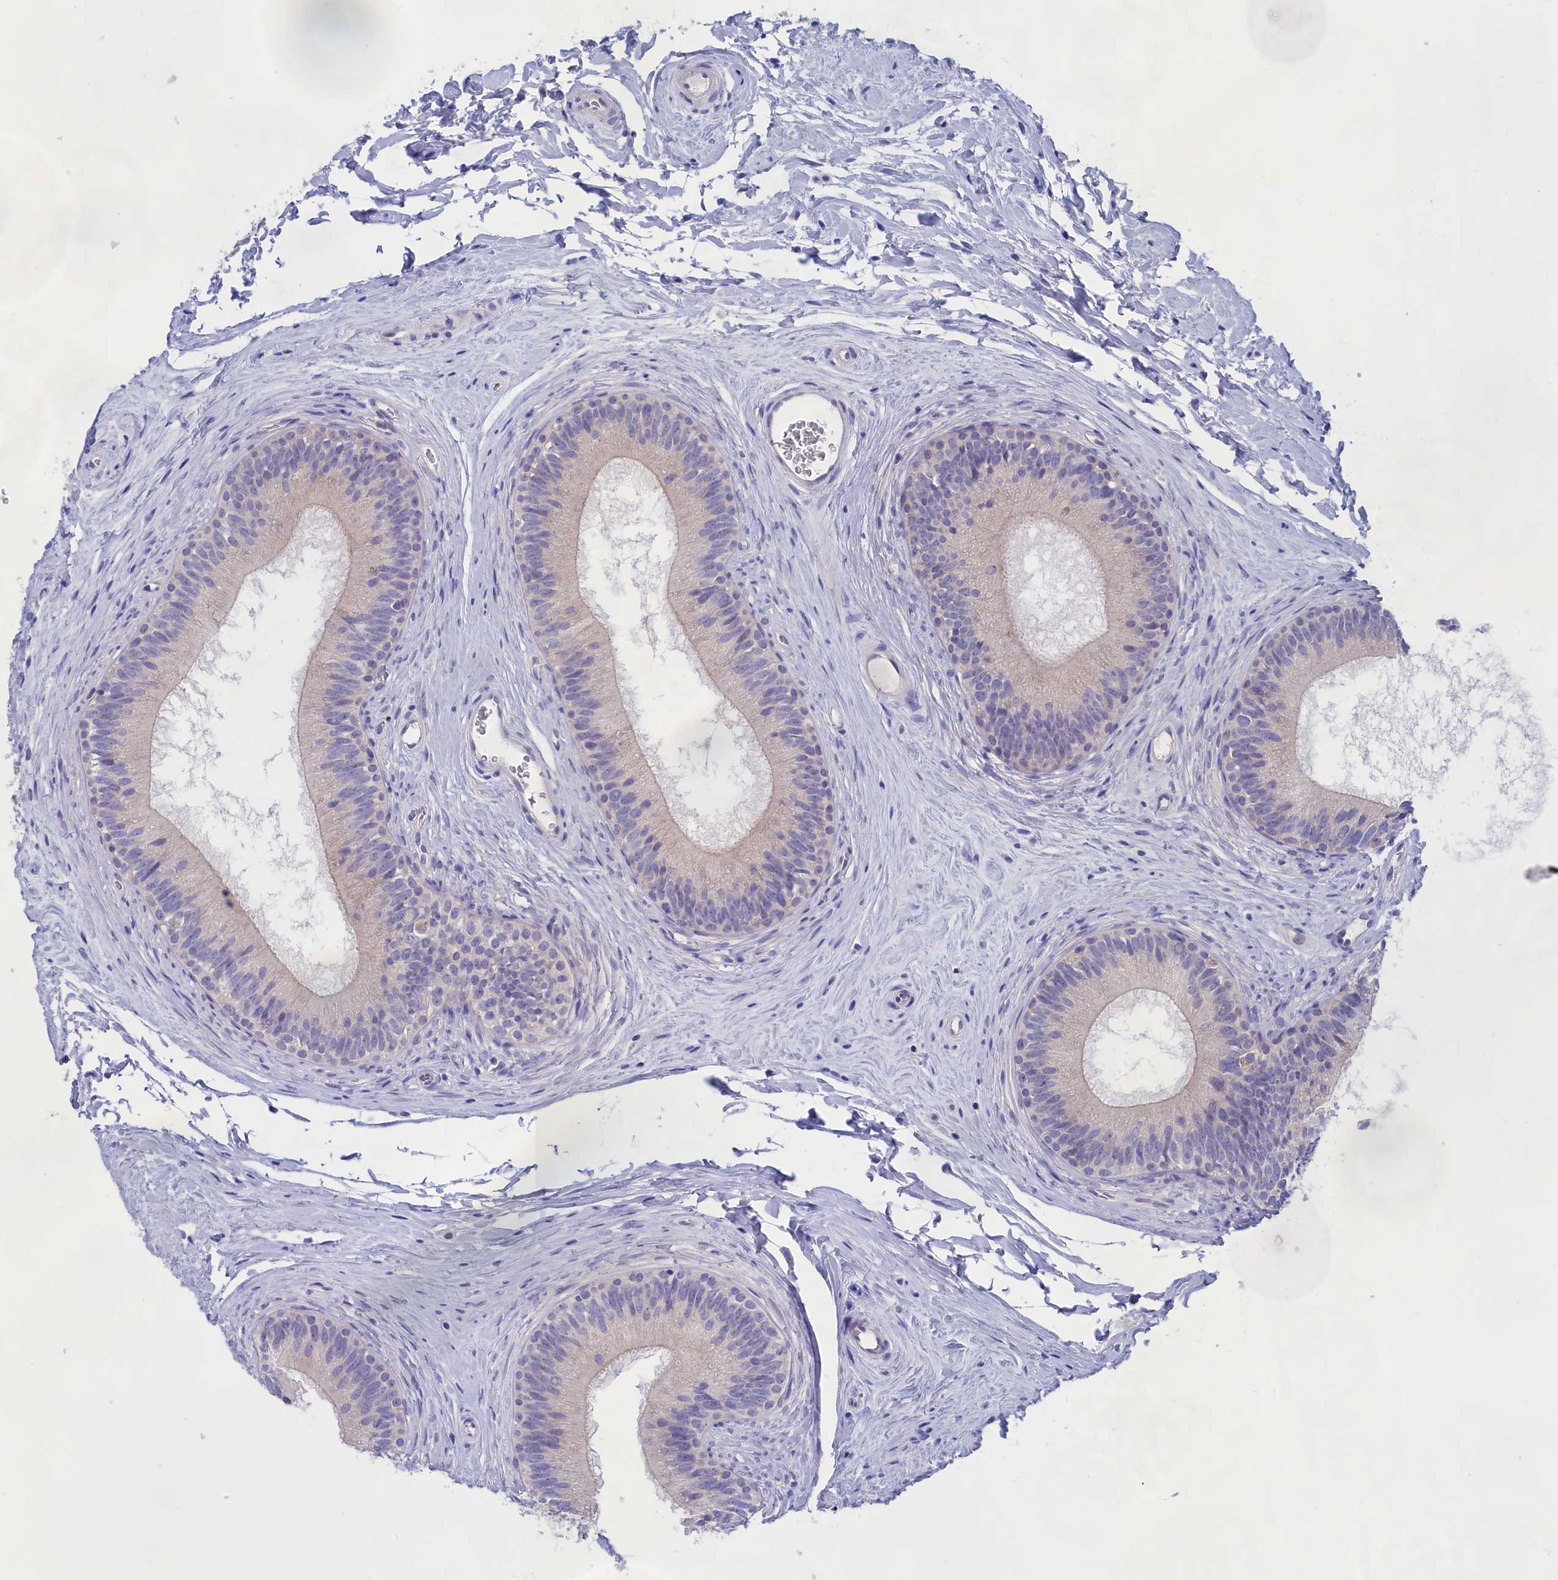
{"staining": {"intensity": "negative", "quantity": "none", "location": "none"}, "tissue": "epididymis", "cell_type": "Glandular cells", "image_type": "normal", "snomed": [{"axis": "morphology", "description": "Normal tissue, NOS"}, {"axis": "topography", "description": "Epididymis"}], "caption": "This is an immunohistochemistry micrograph of benign human epididymis. There is no positivity in glandular cells.", "gene": "VPS35L", "patient": {"sex": "male", "age": 33}}